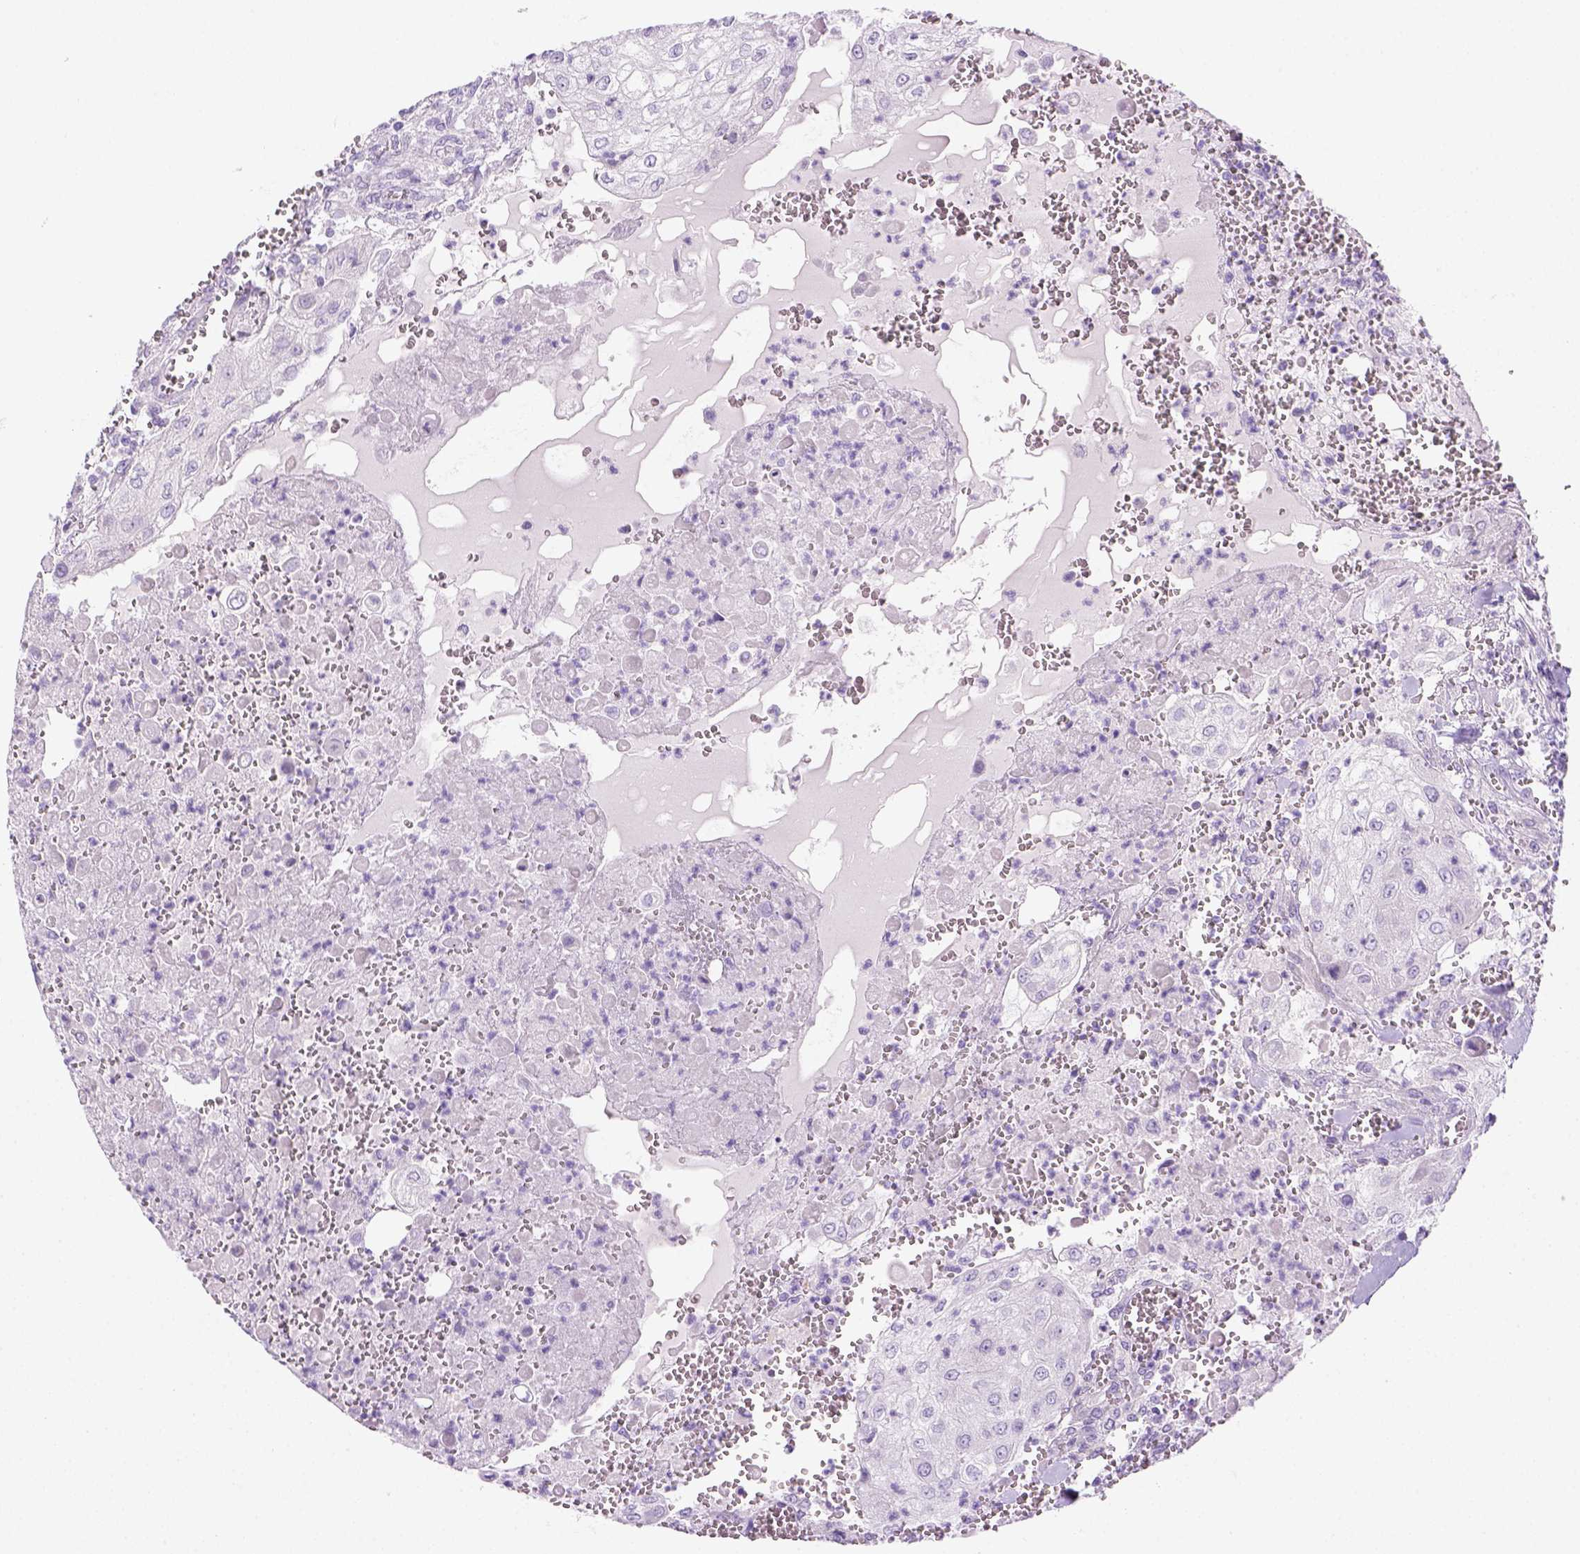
{"staining": {"intensity": "negative", "quantity": "none", "location": "none"}, "tissue": "urothelial cancer", "cell_type": "Tumor cells", "image_type": "cancer", "snomed": [{"axis": "morphology", "description": "Urothelial carcinoma, High grade"}, {"axis": "topography", "description": "Urinary bladder"}], "caption": "Tumor cells are negative for brown protein staining in high-grade urothelial carcinoma.", "gene": "DNAH11", "patient": {"sex": "male", "age": 62}}